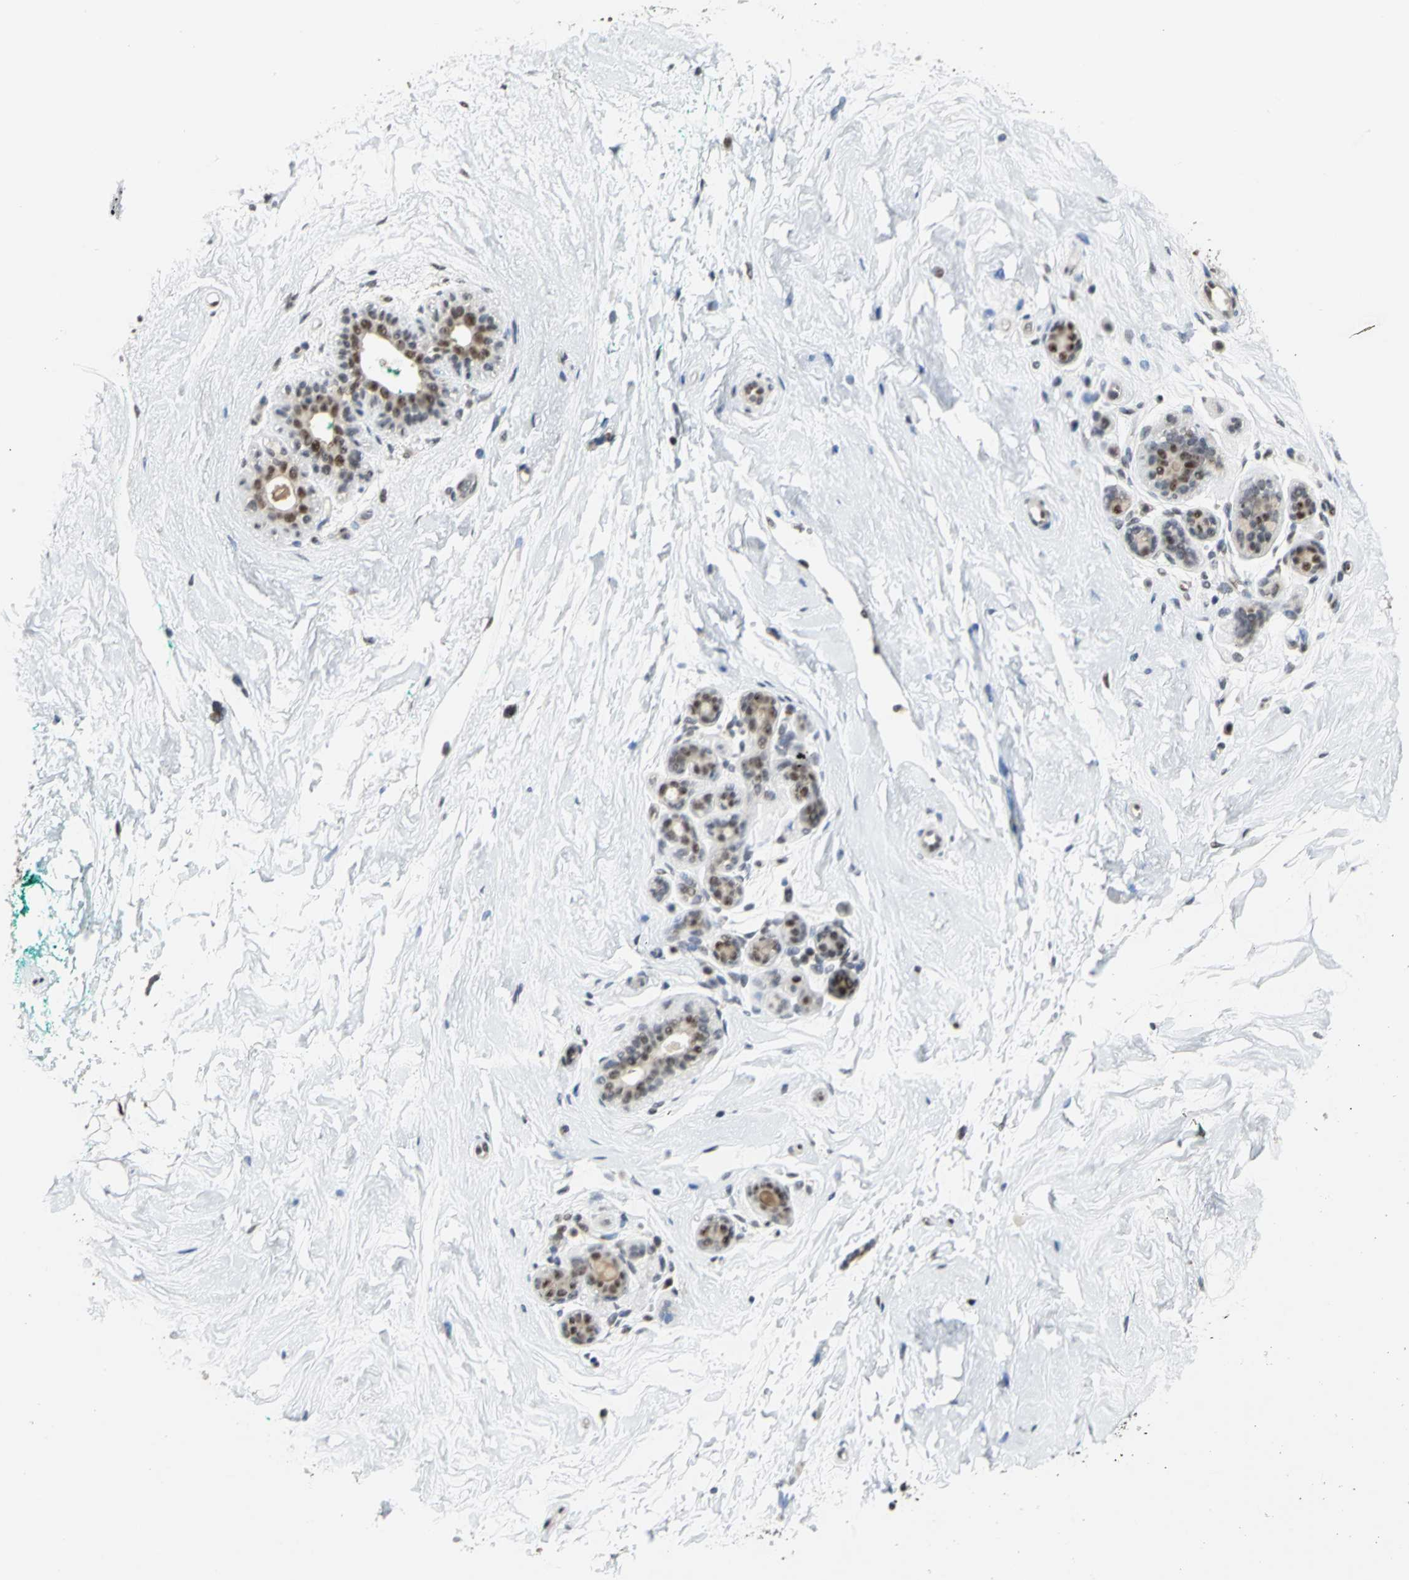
{"staining": {"intensity": "moderate", "quantity": ">75%", "location": "nuclear"}, "tissue": "breast", "cell_type": "Adipocytes", "image_type": "normal", "snomed": [{"axis": "morphology", "description": "Normal tissue, NOS"}, {"axis": "topography", "description": "Breast"}], "caption": "Protein staining shows moderate nuclear staining in approximately >75% of adipocytes in unremarkable breast.", "gene": "CCDC88C", "patient": {"sex": "female", "age": 52}}